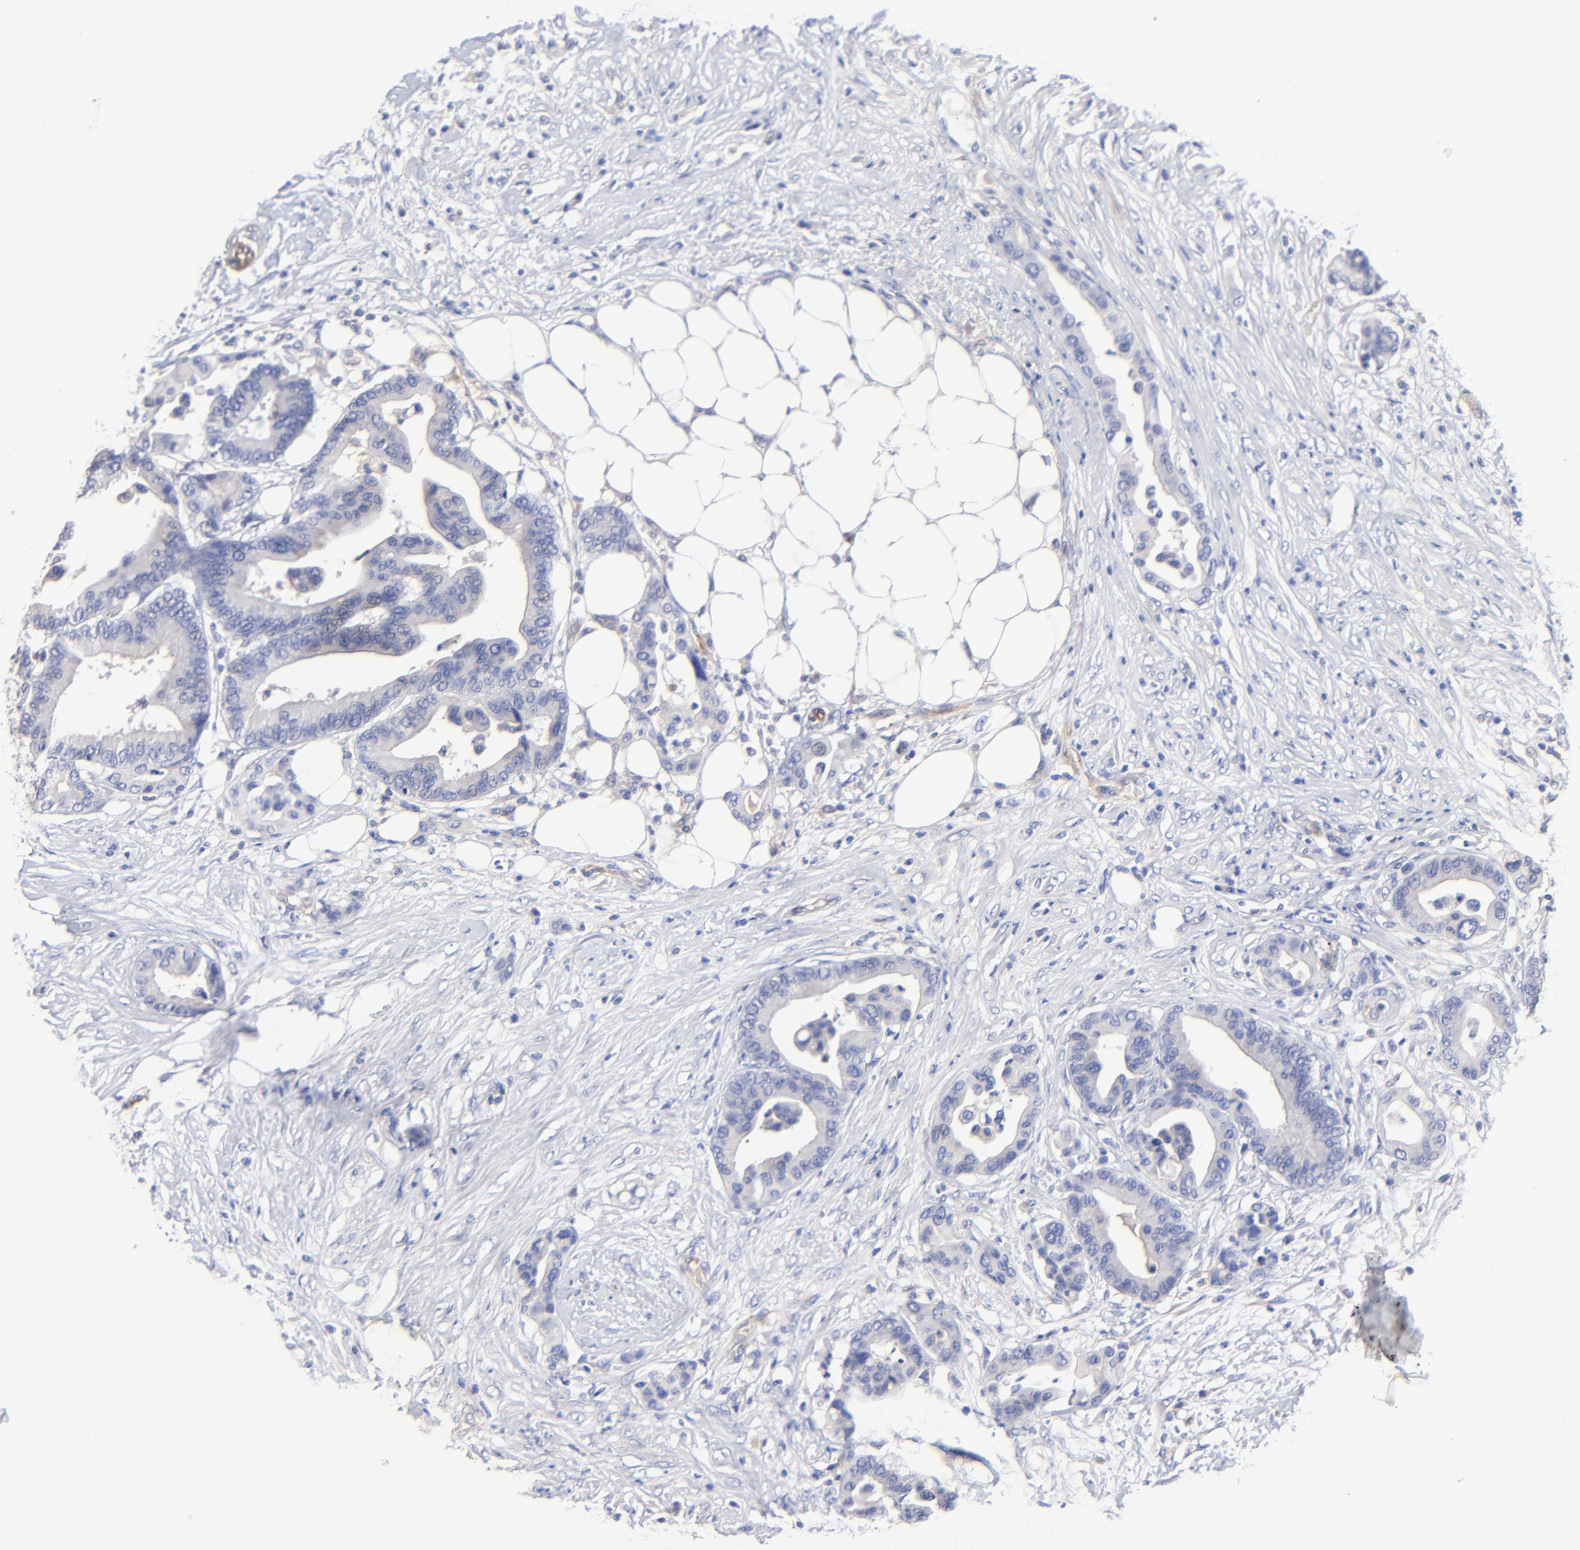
{"staining": {"intensity": "negative", "quantity": "none", "location": "none"}, "tissue": "colorectal cancer", "cell_type": "Tumor cells", "image_type": "cancer", "snomed": [{"axis": "morphology", "description": "Adenocarcinoma, NOS"}, {"axis": "topography", "description": "Colon"}], "caption": "Colorectal cancer stained for a protein using immunohistochemistry reveals no expression tumor cells.", "gene": "SLC44A2", "patient": {"sex": "male", "age": 82}}